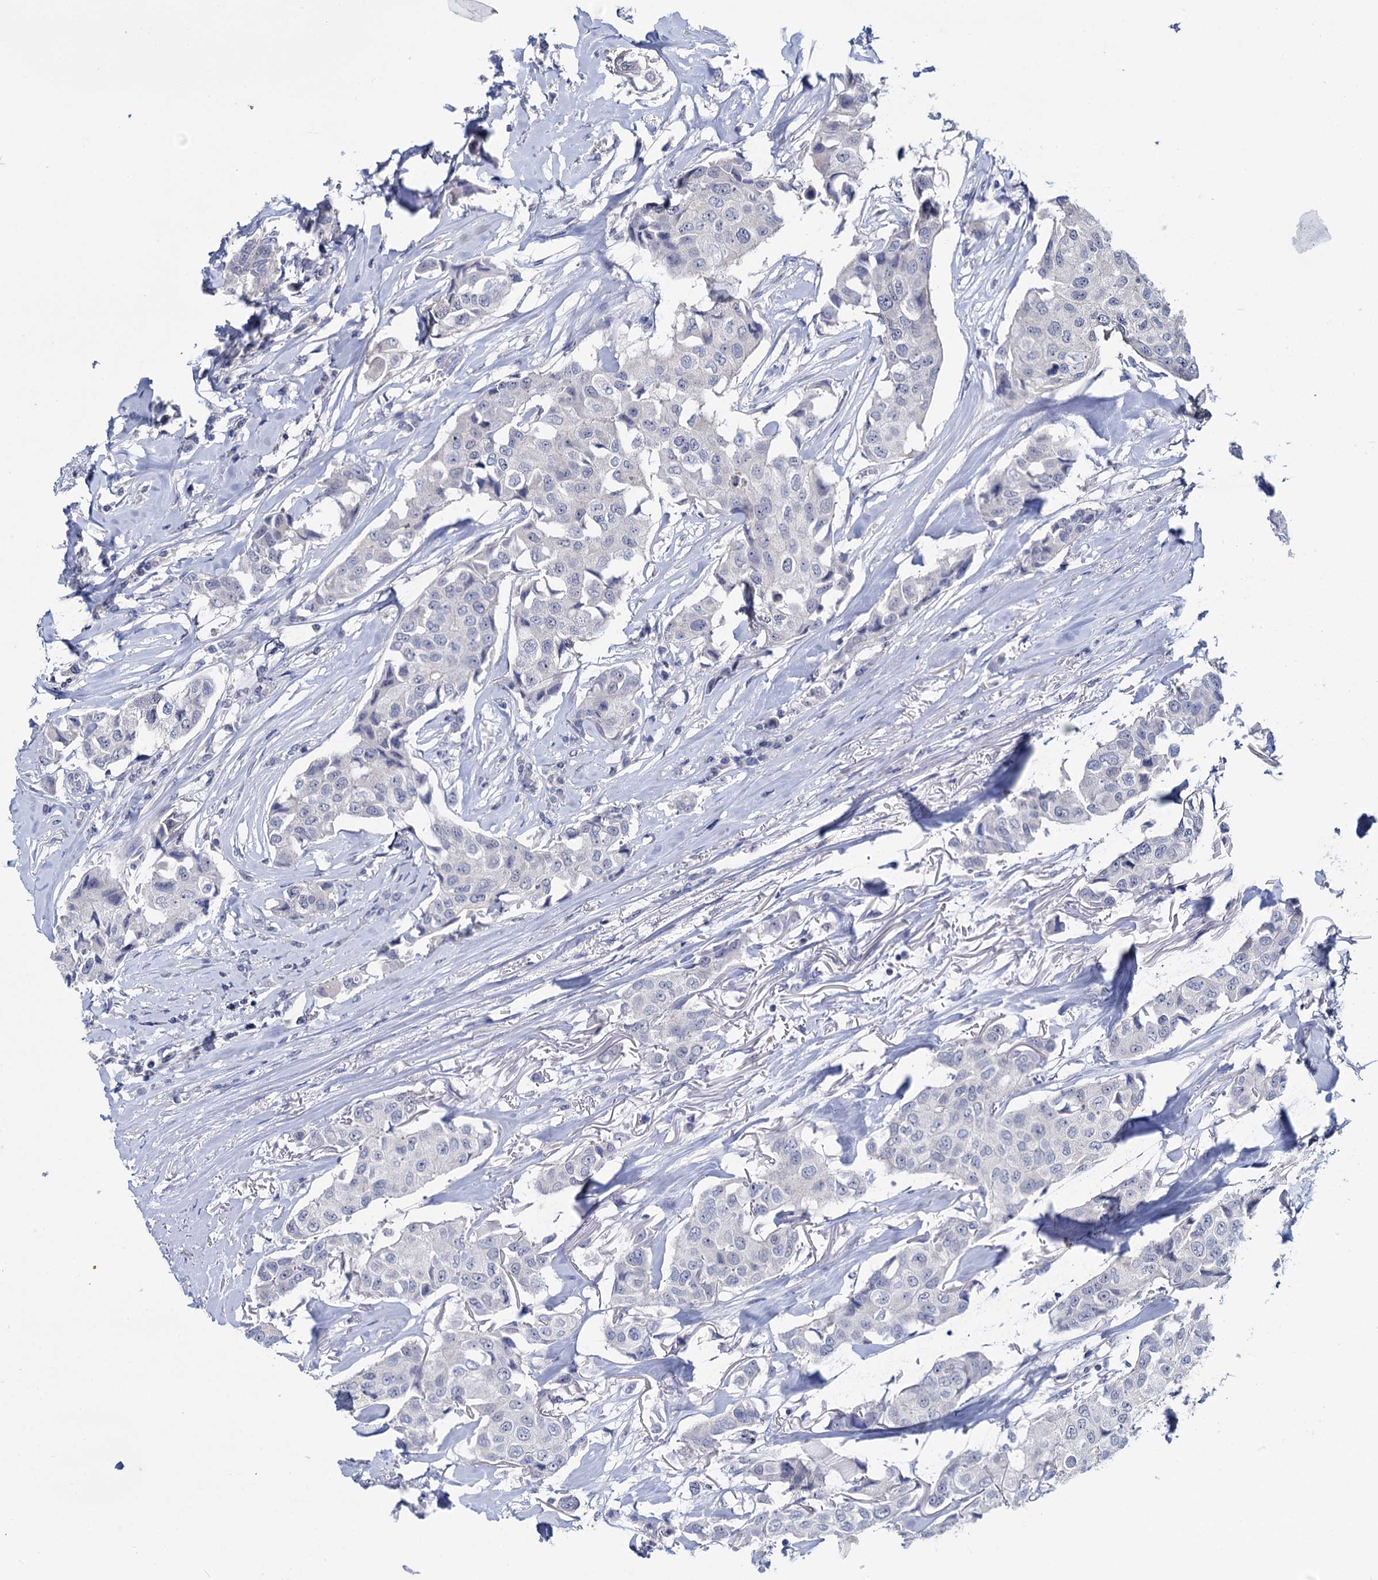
{"staining": {"intensity": "negative", "quantity": "none", "location": "none"}, "tissue": "breast cancer", "cell_type": "Tumor cells", "image_type": "cancer", "snomed": [{"axis": "morphology", "description": "Duct carcinoma"}, {"axis": "topography", "description": "Breast"}], "caption": "Histopathology image shows no protein staining in tumor cells of breast cancer (intraductal carcinoma) tissue.", "gene": "SFN", "patient": {"sex": "female", "age": 80}}